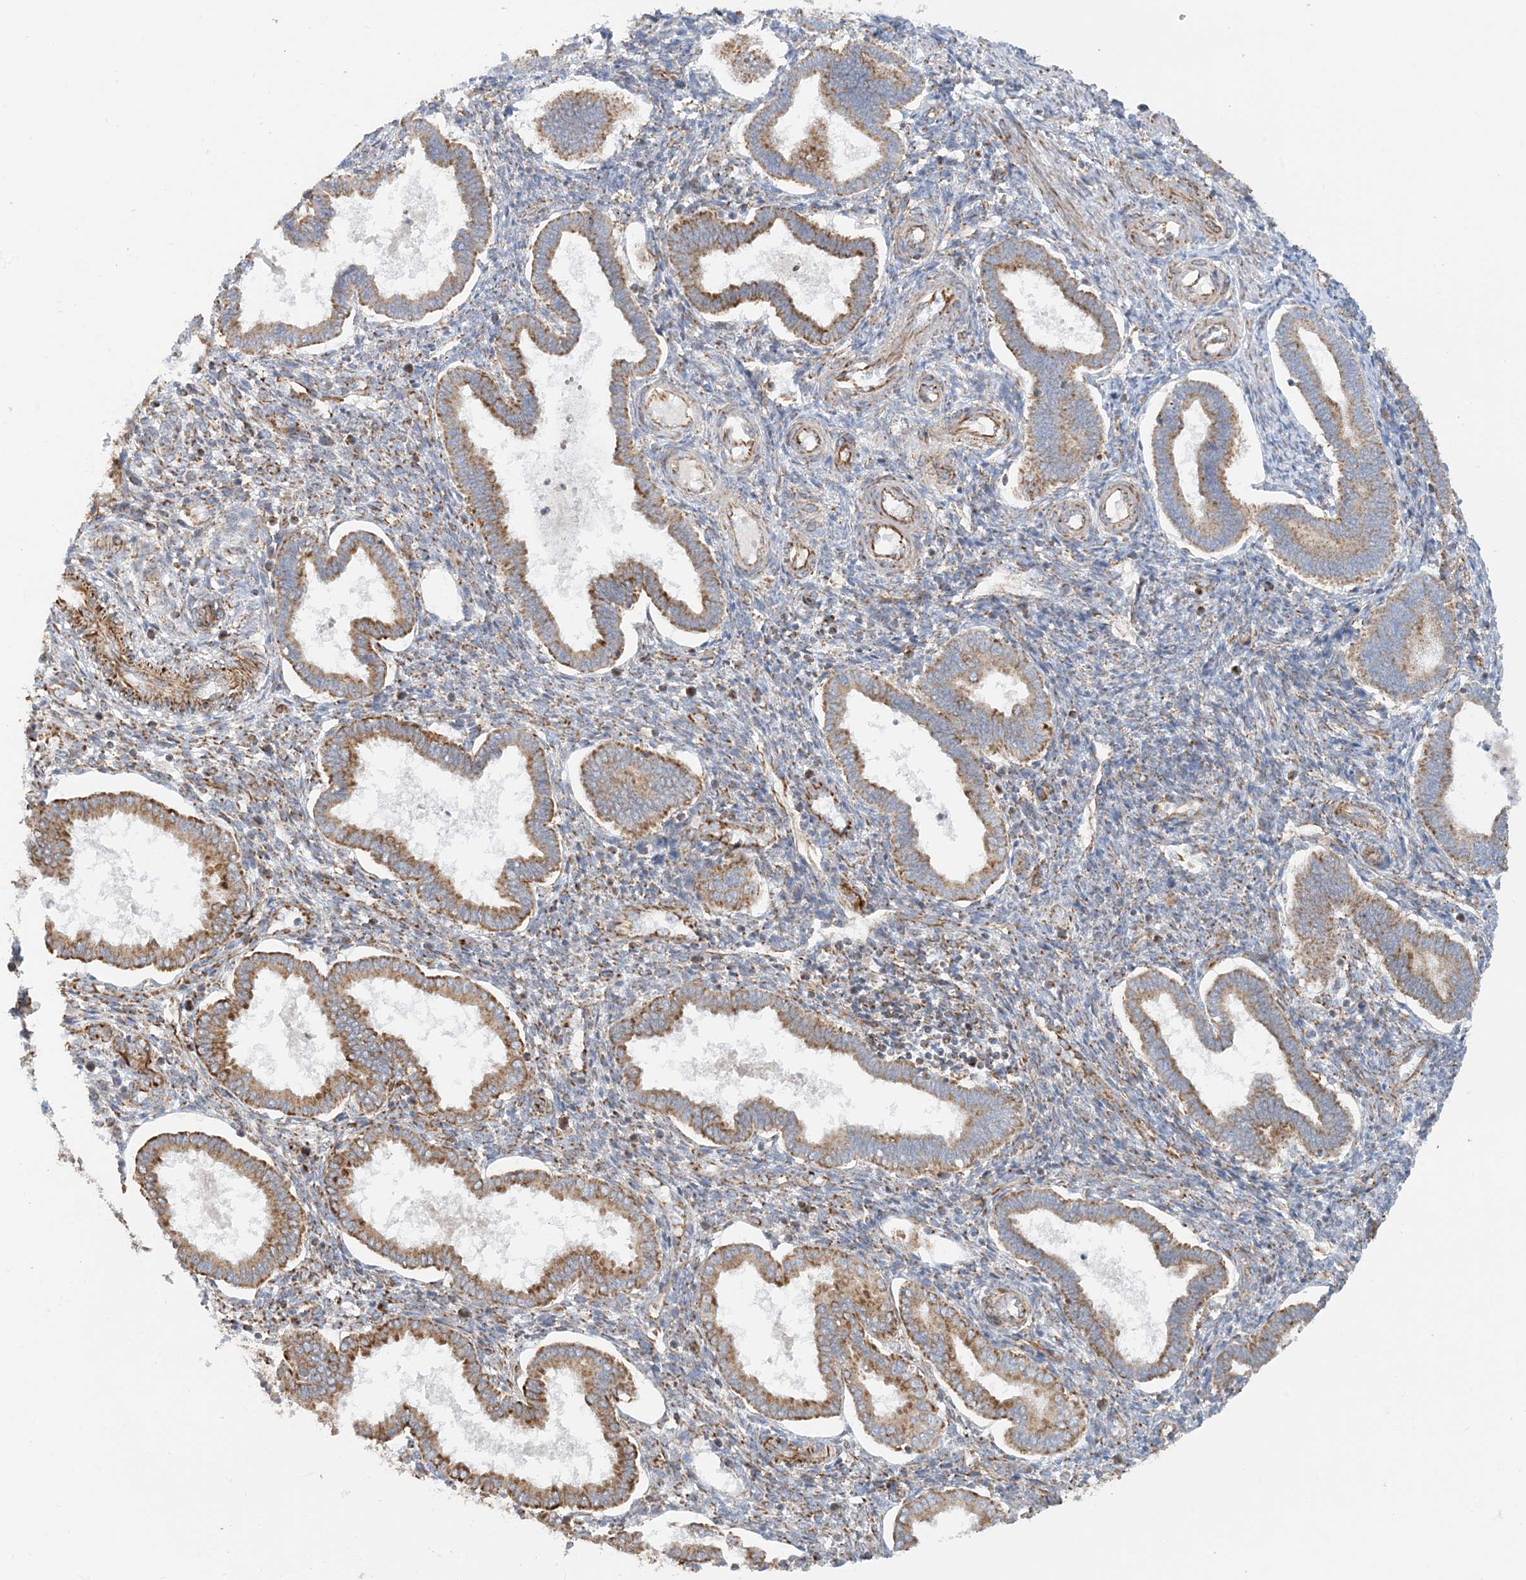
{"staining": {"intensity": "moderate", "quantity": "25%-75%", "location": "cytoplasmic/membranous"}, "tissue": "endometrium", "cell_type": "Cells in endometrial stroma", "image_type": "normal", "snomed": [{"axis": "morphology", "description": "Normal tissue, NOS"}, {"axis": "topography", "description": "Endometrium"}], "caption": "Endometrium stained for a protein shows moderate cytoplasmic/membranous positivity in cells in endometrial stroma. (IHC, brightfield microscopy, high magnification).", "gene": "COA3", "patient": {"sex": "female", "age": 24}}